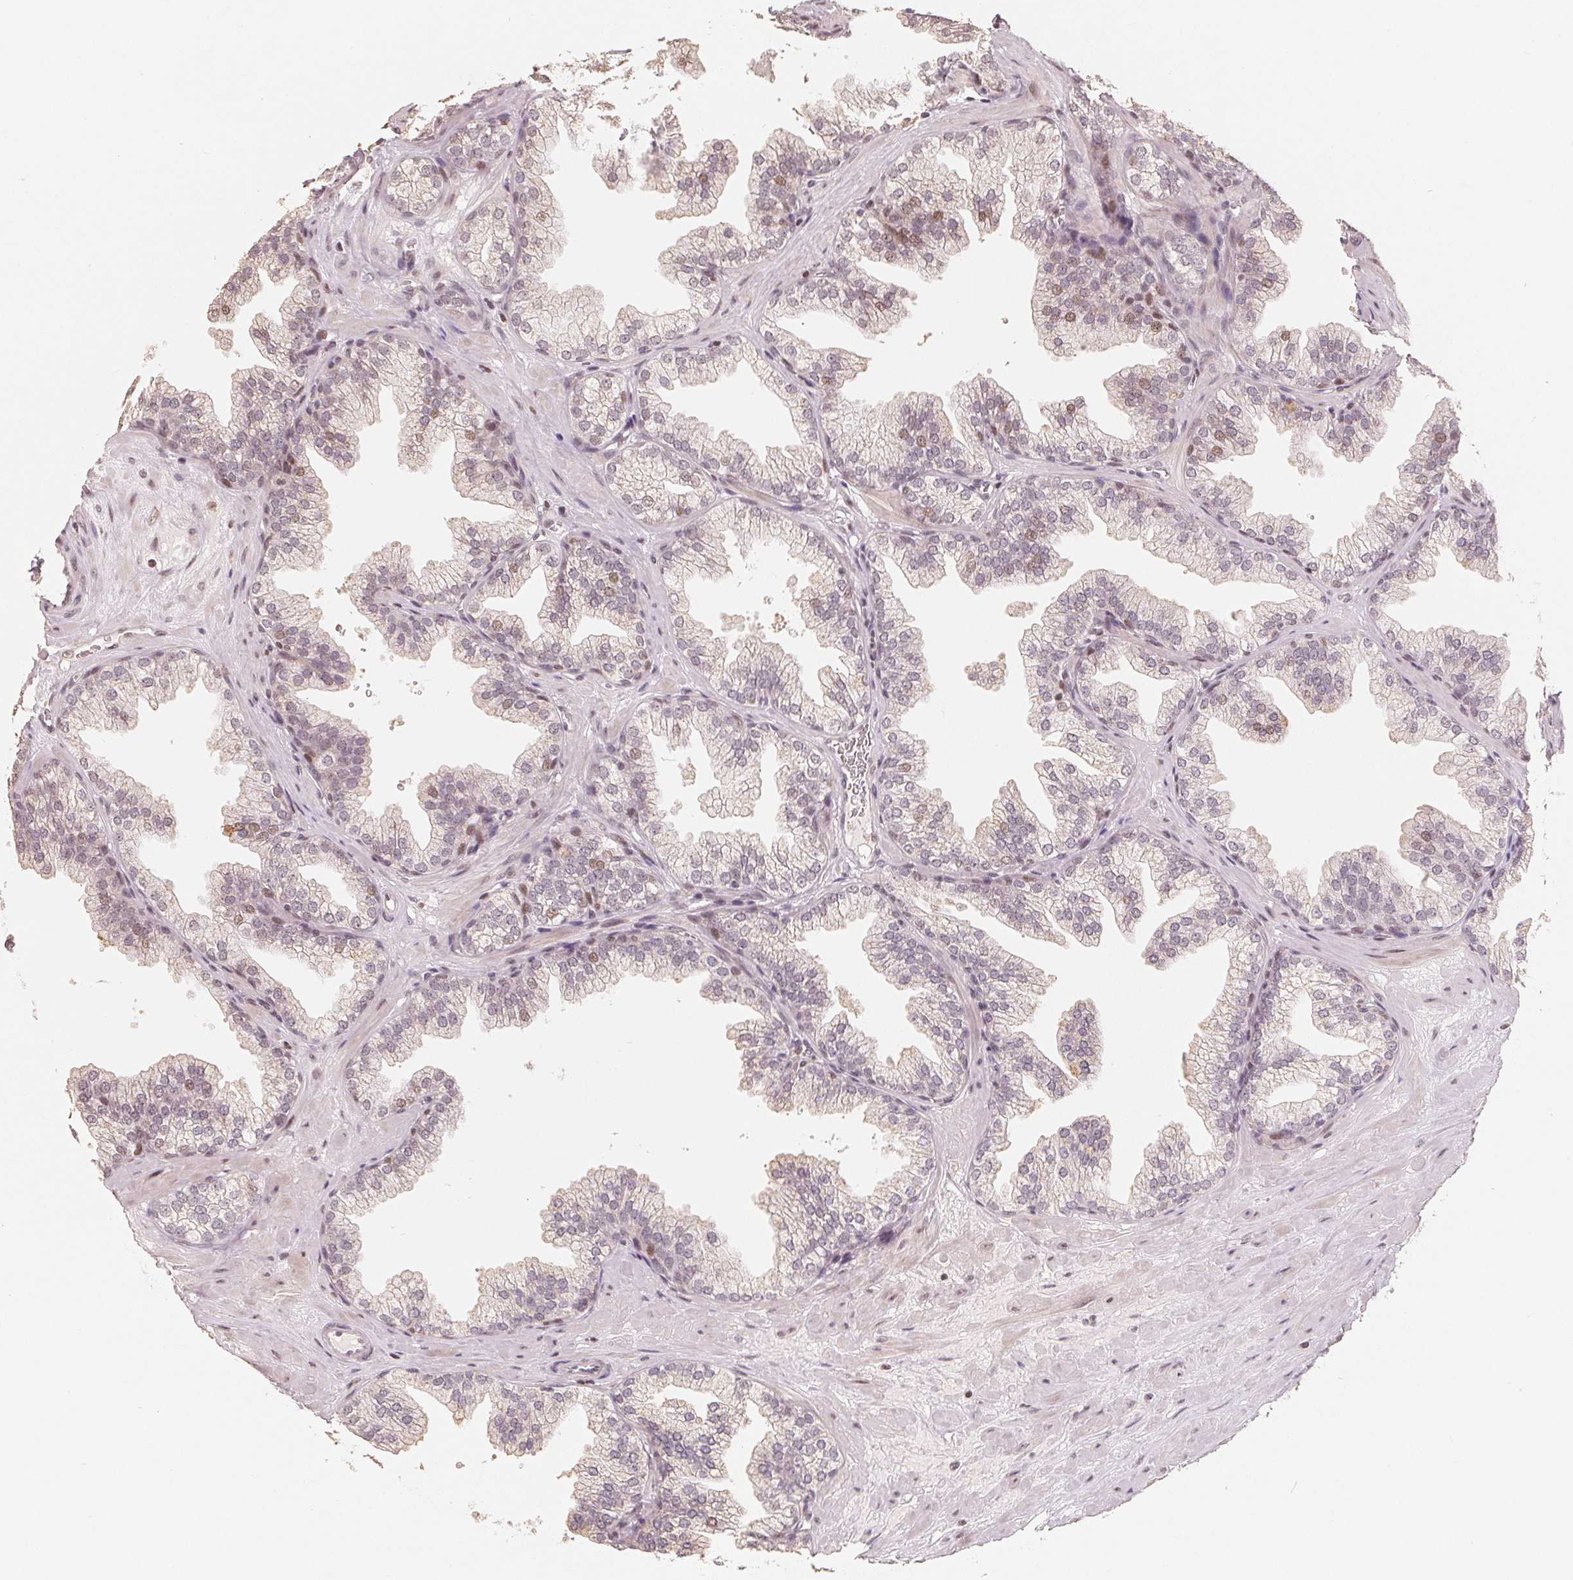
{"staining": {"intensity": "weak", "quantity": "<25%", "location": "nuclear"}, "tissue": "prostate", "cell_type": "Glandular cells", "image_type": "normal", "snomed": [{"axis": "morphology", "description": "Normal tissue, NOS"}, {"axis": "topography", "description": "Prostate"}], "caption": "A micrograph of human prostate is negative for staining in glandular cells. (Brightfield microscopy of DAB immunohistochemistry at high magnification).", "gene": "CCDC138", "patient": {"sex": "male", "age": 37}}